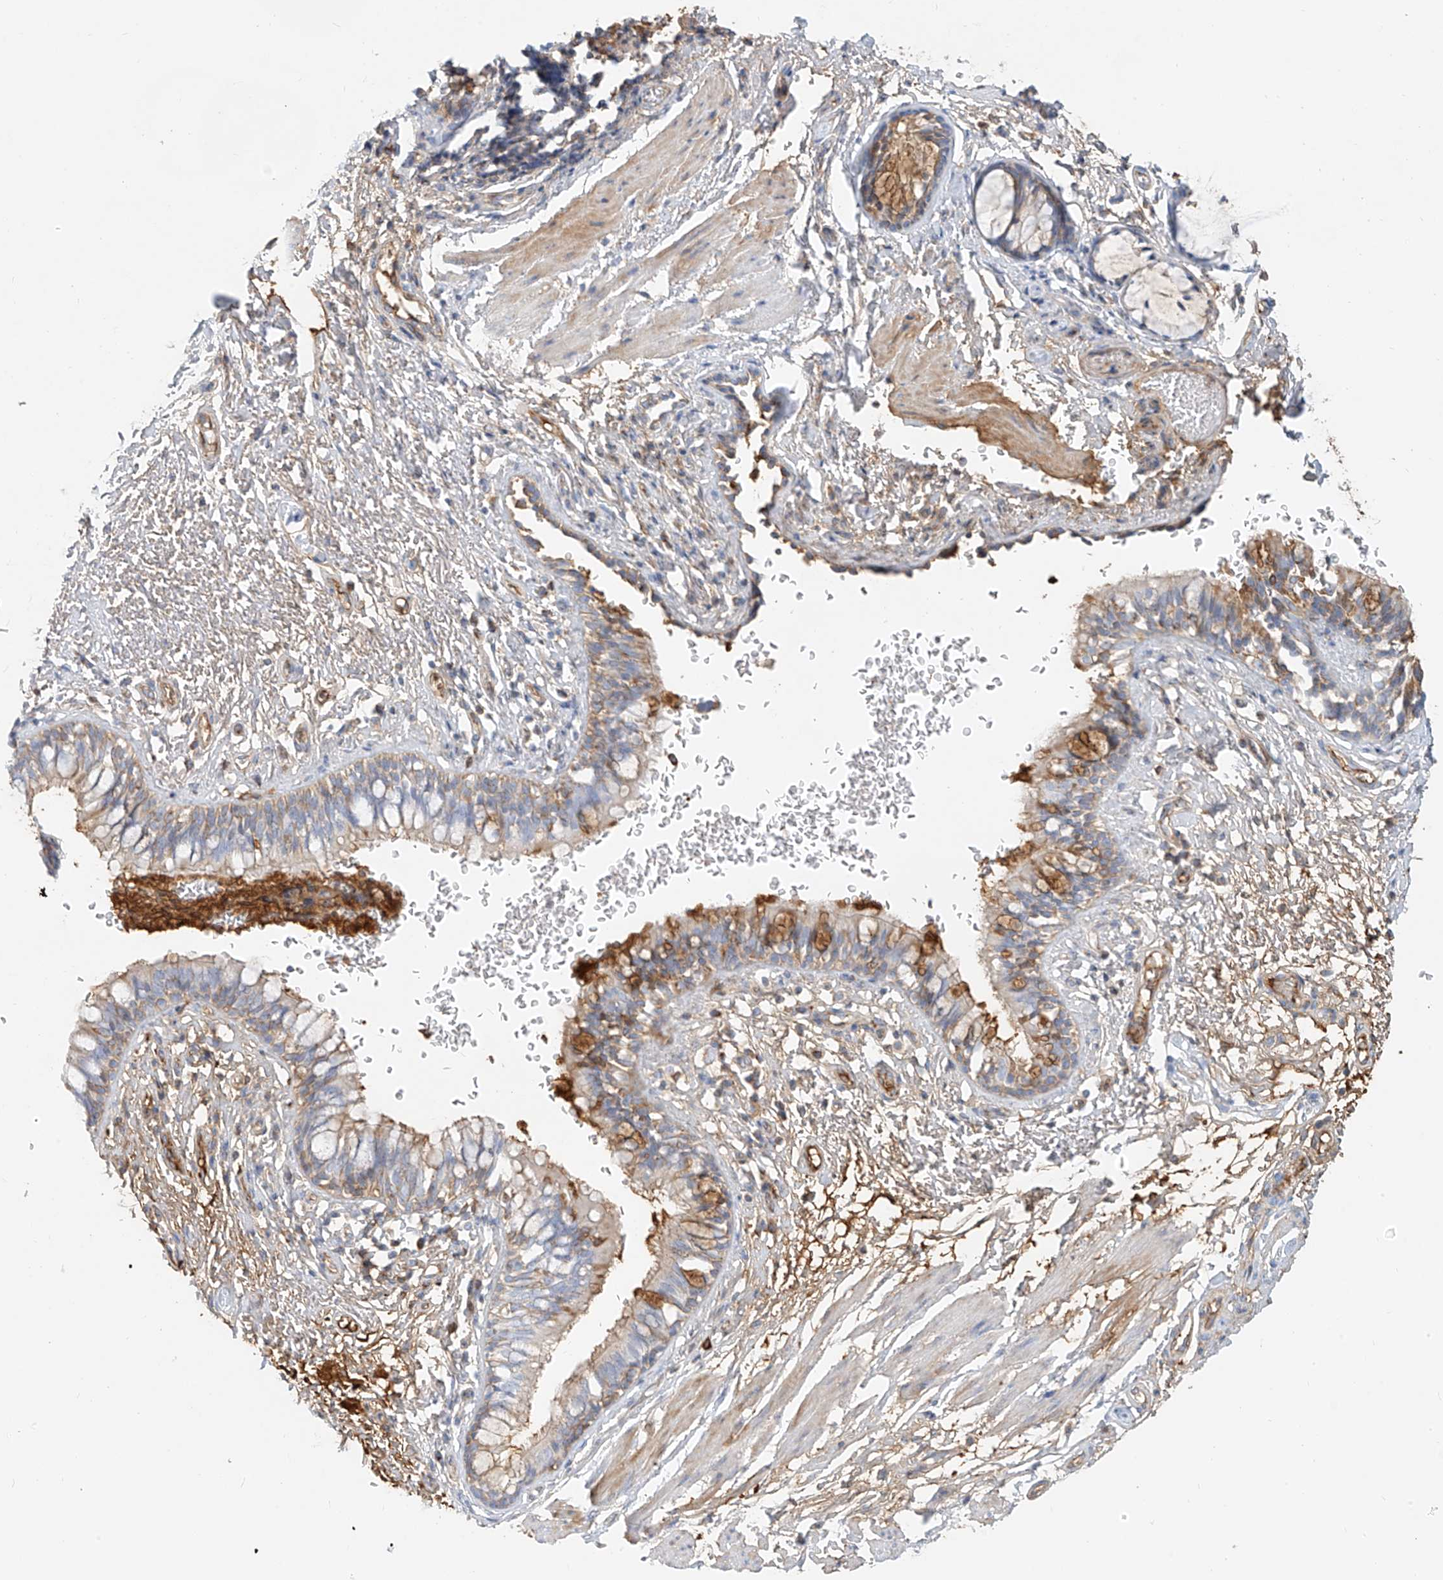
{"staining": {"intensity": "moderate", "quantity": "<25%", "location": "cytoplasmic/membranous"}, "tissue": "bronchus", "cell_type": "Respiratory epithelial cells", "image_type": "normal", "snomed": [{"axis": "morphology", "description": "Normal tissue, NOS"}, {"axis": "topography", "description": "Cartilage tissue"}, {"axis": "topography", "description": "Bronchus"}], "caption": "Protein staining reveals moderate cytoplasmic/membranous positivity in approximately <25% of respiratory epithelial cells in normal bronchus.", "gene": "OCSTAMP", "patient": {"sex": "female", "age": 36}}